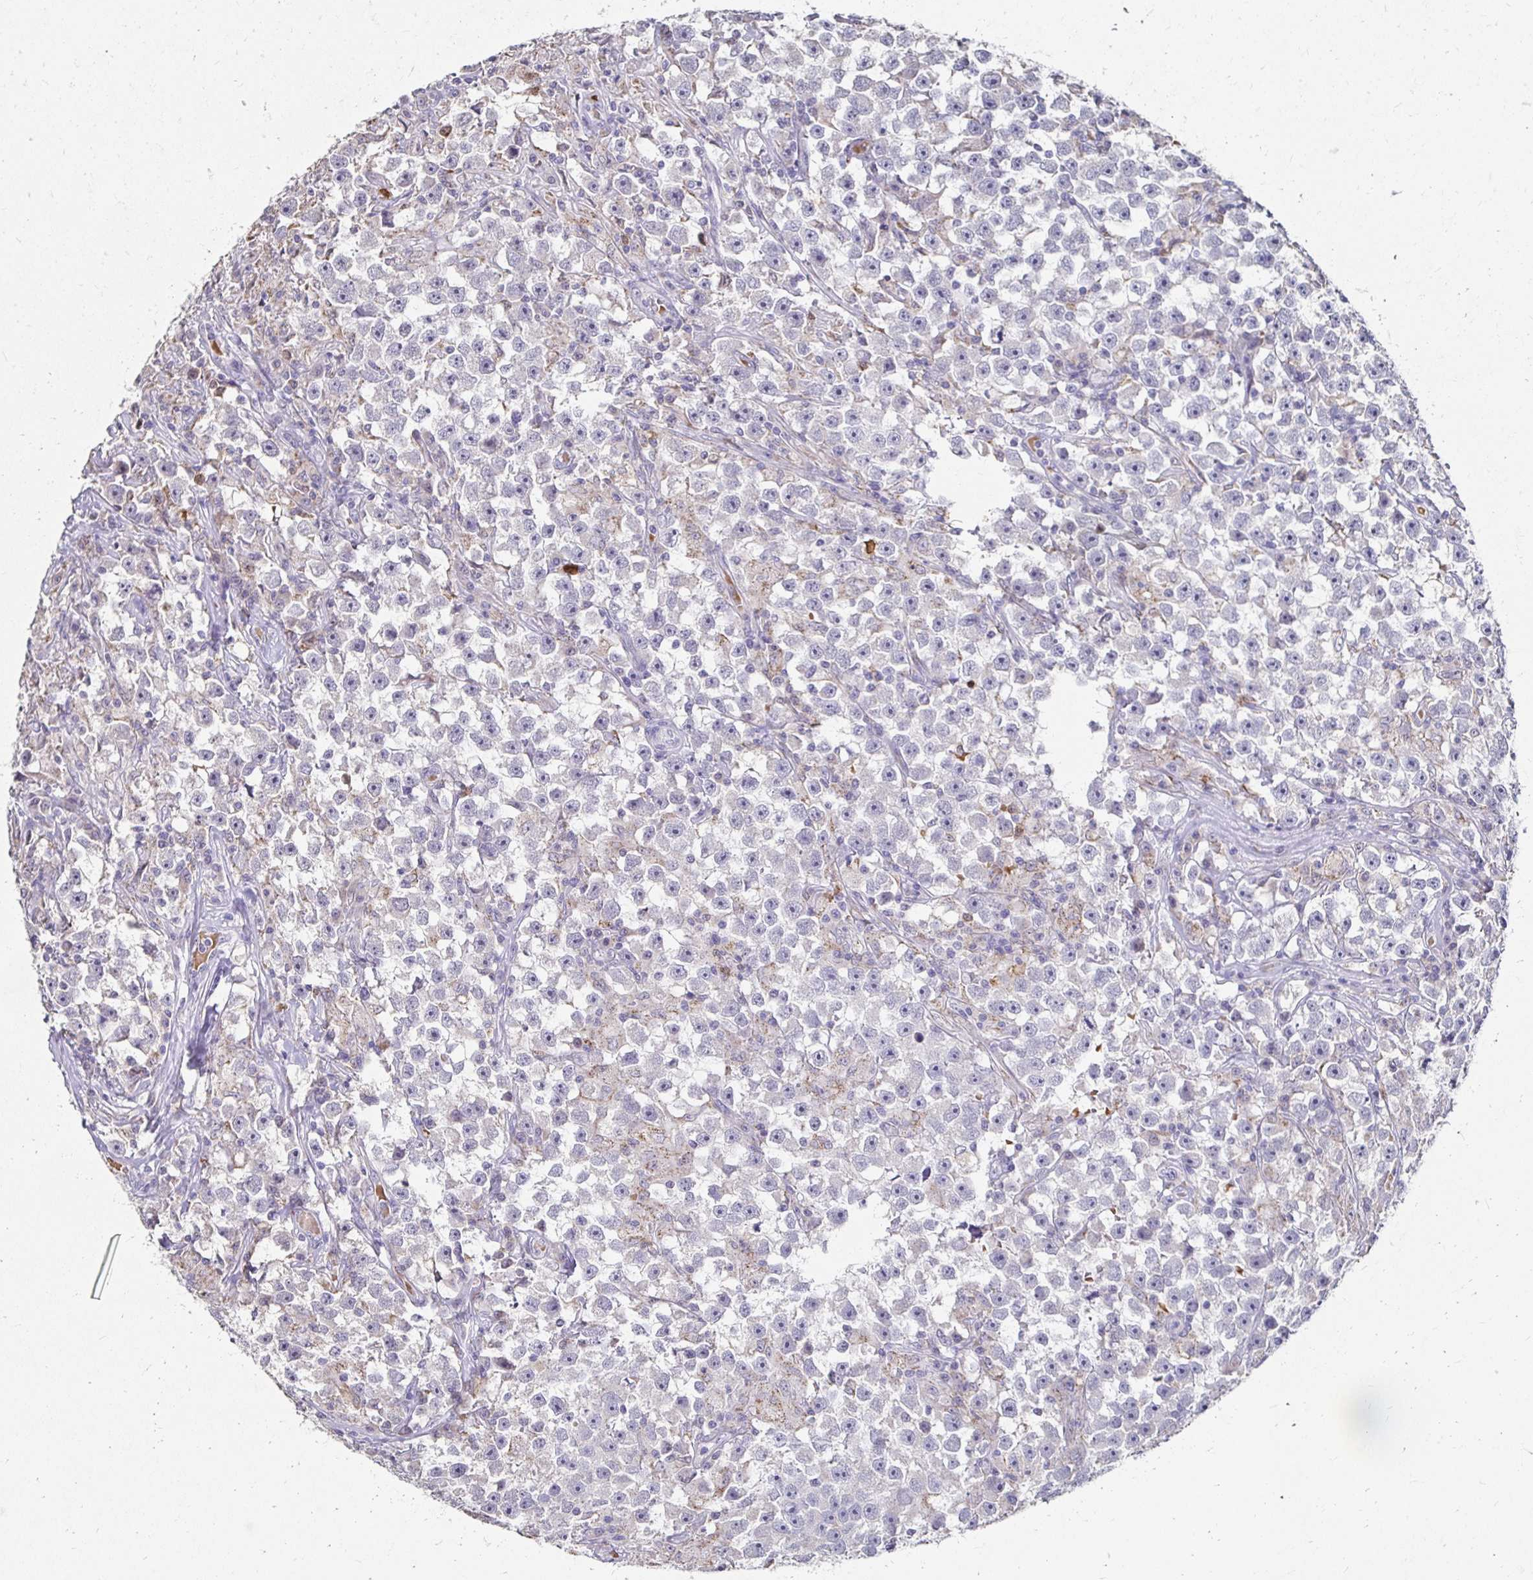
{"staining": {"intensity": "negative", "quantity": "none", "location": "none"}, "tissue": "testis cancer", "cell_type": "Tumor cells", "image_type": "cancer", "snomed": [{"axis": "morphology", "description": "Seminoma, NOS"}, {"axis": "topography", "description": "Testis"}], "caption": "Tumor cells show no significant positivity in seminoma (testis).", "gene": "GK2", "patient": {"sex": "male", "age": 33}}